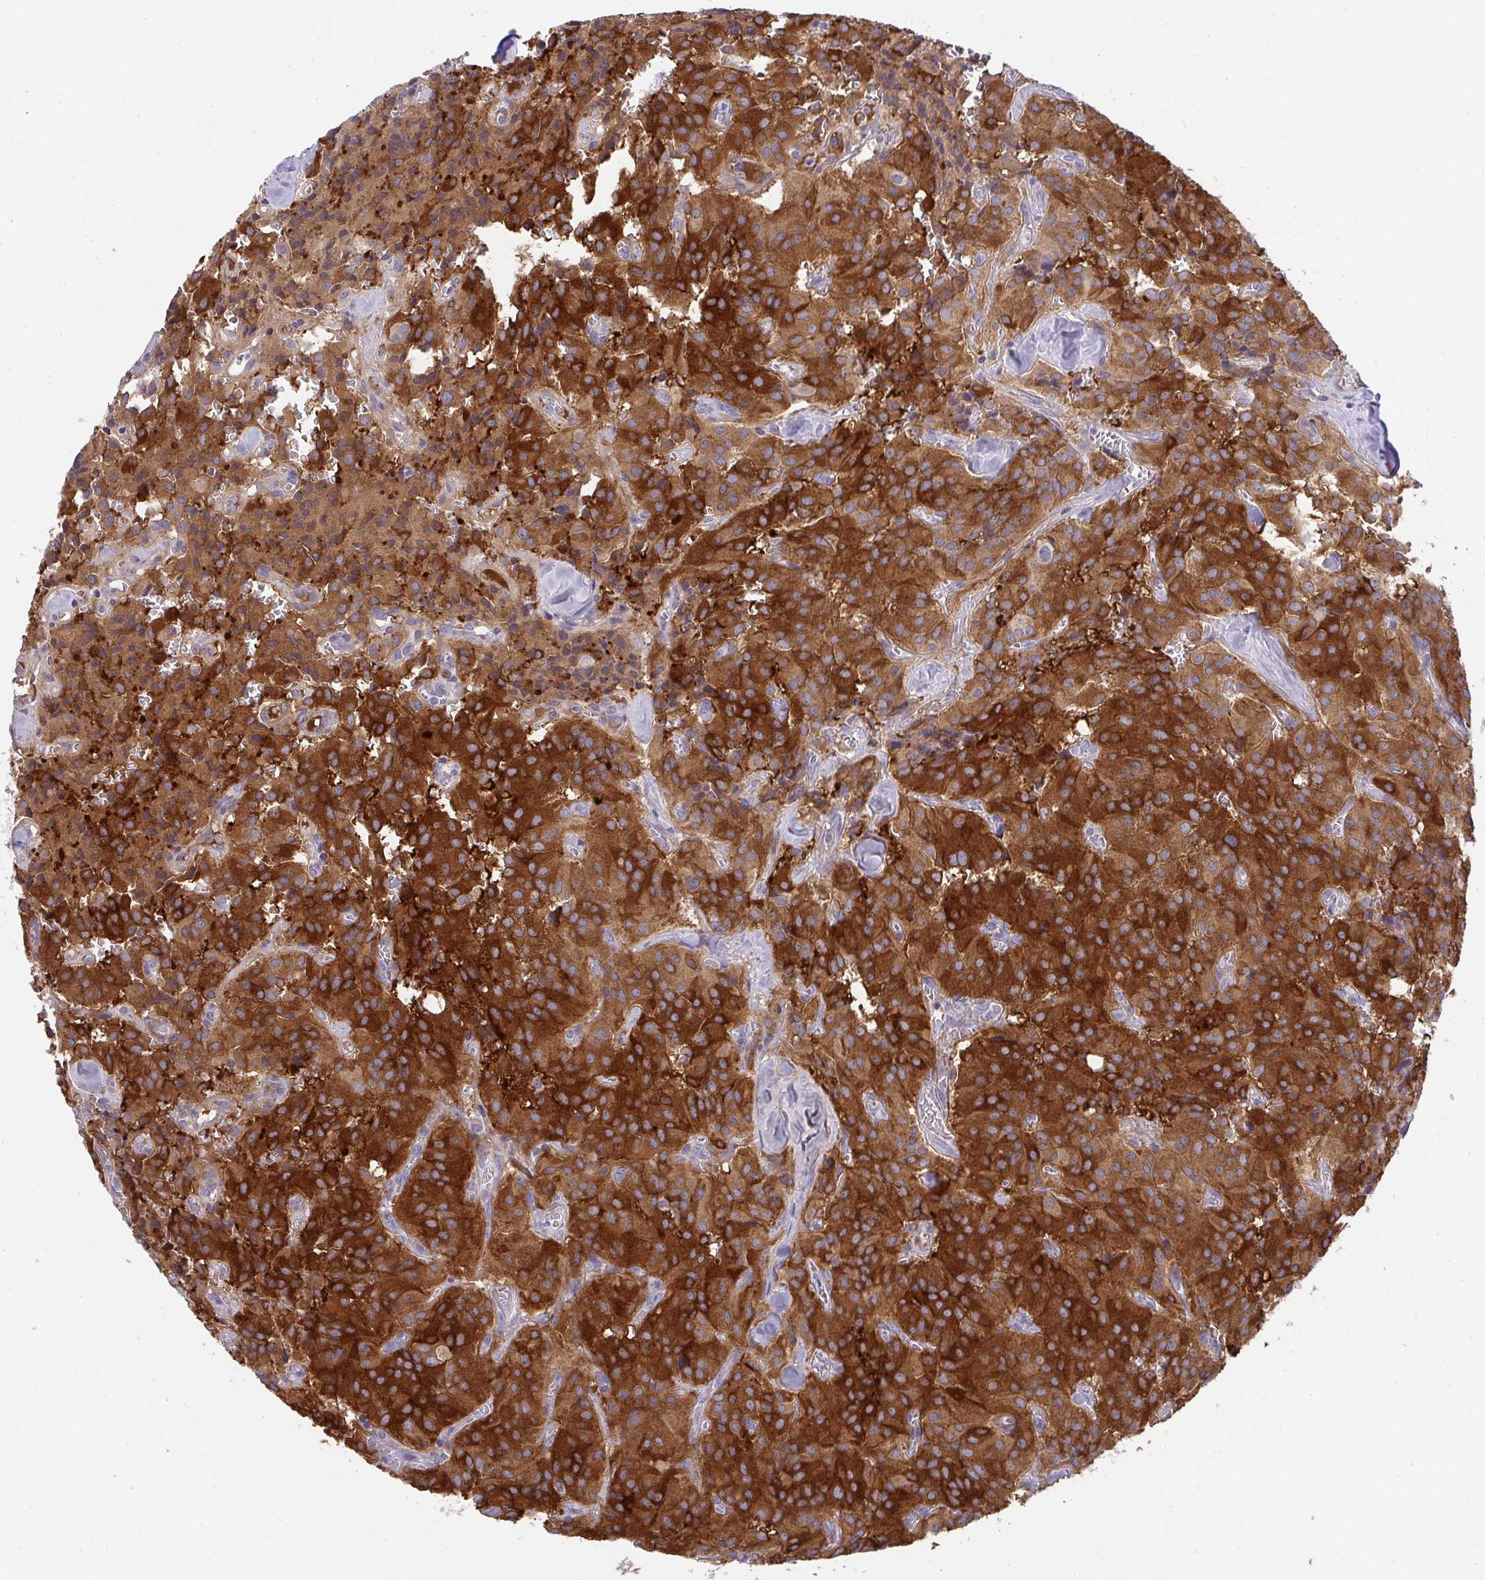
{"staining": {"intensity": "strong", "quantity": ">75%", "location": "cytoplasmic/membranous"}, "tissue": "glioma", "cell_type": "Tumor cells", "image_type": "cancer", "snomed": [{"axis": "morphology", "description": "Glioma, malignant, Low grade"}, {"axis": "topography", "description": "Brain"}], "caption": "Human malignant low-grade glioma stained for a protein (brown) shows strong cytoplasmic/membranous positive expression in about >75% of tumor cells.", "gene": "AK5", "patient": {"sex": "male", "age": 42}}